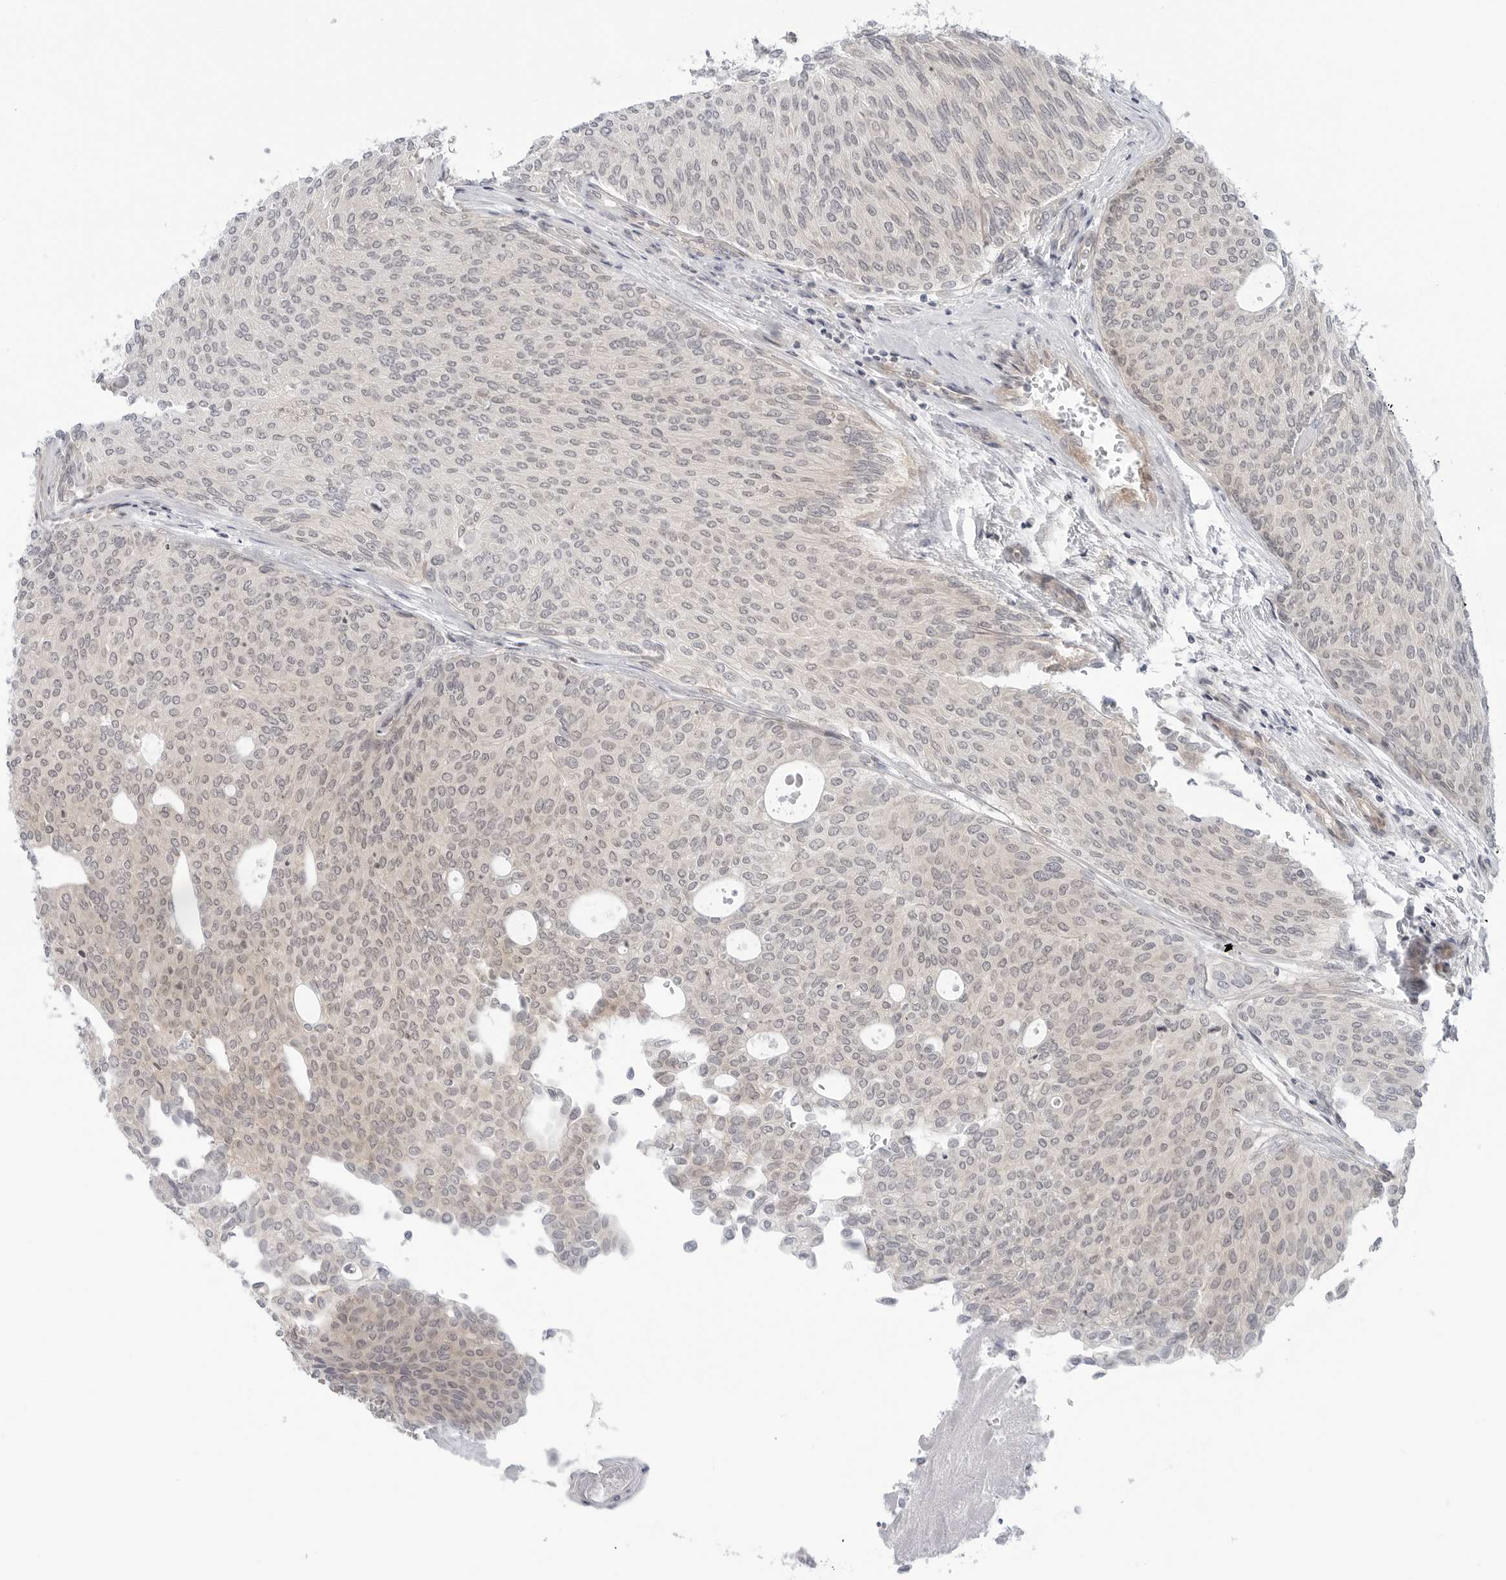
{"staining": {"intensity": "negative", "quantity": "none", "location": "none"}, "tissue": "urothelial cancer", "cell_type": "Tumor cells", "image_type": "cancer", "snomed": [{"axis": "morphology", "description": "Urothelial carcinoma, Low grade"}, {"axis": "topography", "description": "Urinary bladder"}], "caption": "This is an IHC histopathology image of urothelial cancer. There is no positivity in tumor cells.", "gene": "STXBP3", "patient": {"sex": "female", "age": 79}}